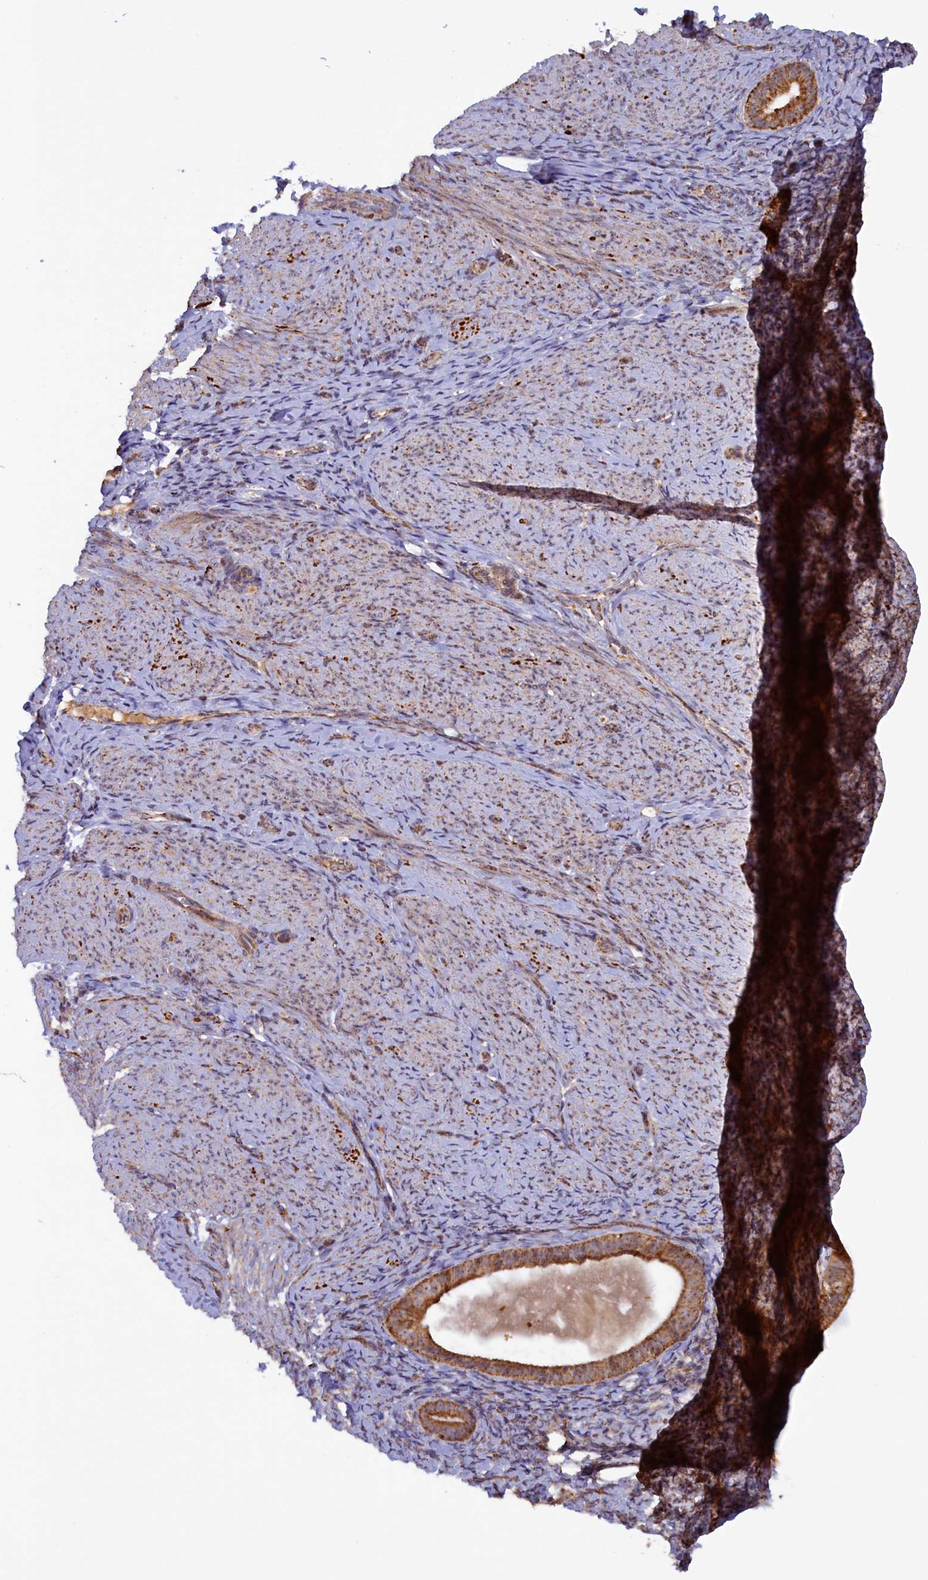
{"staining": {"intensity": "moderate", "quantity": ">75%", "location": "cytoplasmic/membranous"}, "tissue": "endometrium", "cell_type": "Cells in endometrial stroma", "image_type": "normal", "snomed": [{"axis": "morphology", "description": "Normal tissue, NOS"}, {"axis": "topography", "description": "Endometrium"}], "caption": "This photomicrograph demonstrates IHC staining of benign human endometrium, with medium moderate cytoplasmic/membranous expression in about >75% of cells in endometrial stroma.", "gene": "DUS3L", "patient": {"sex": "female", "age": 65}}